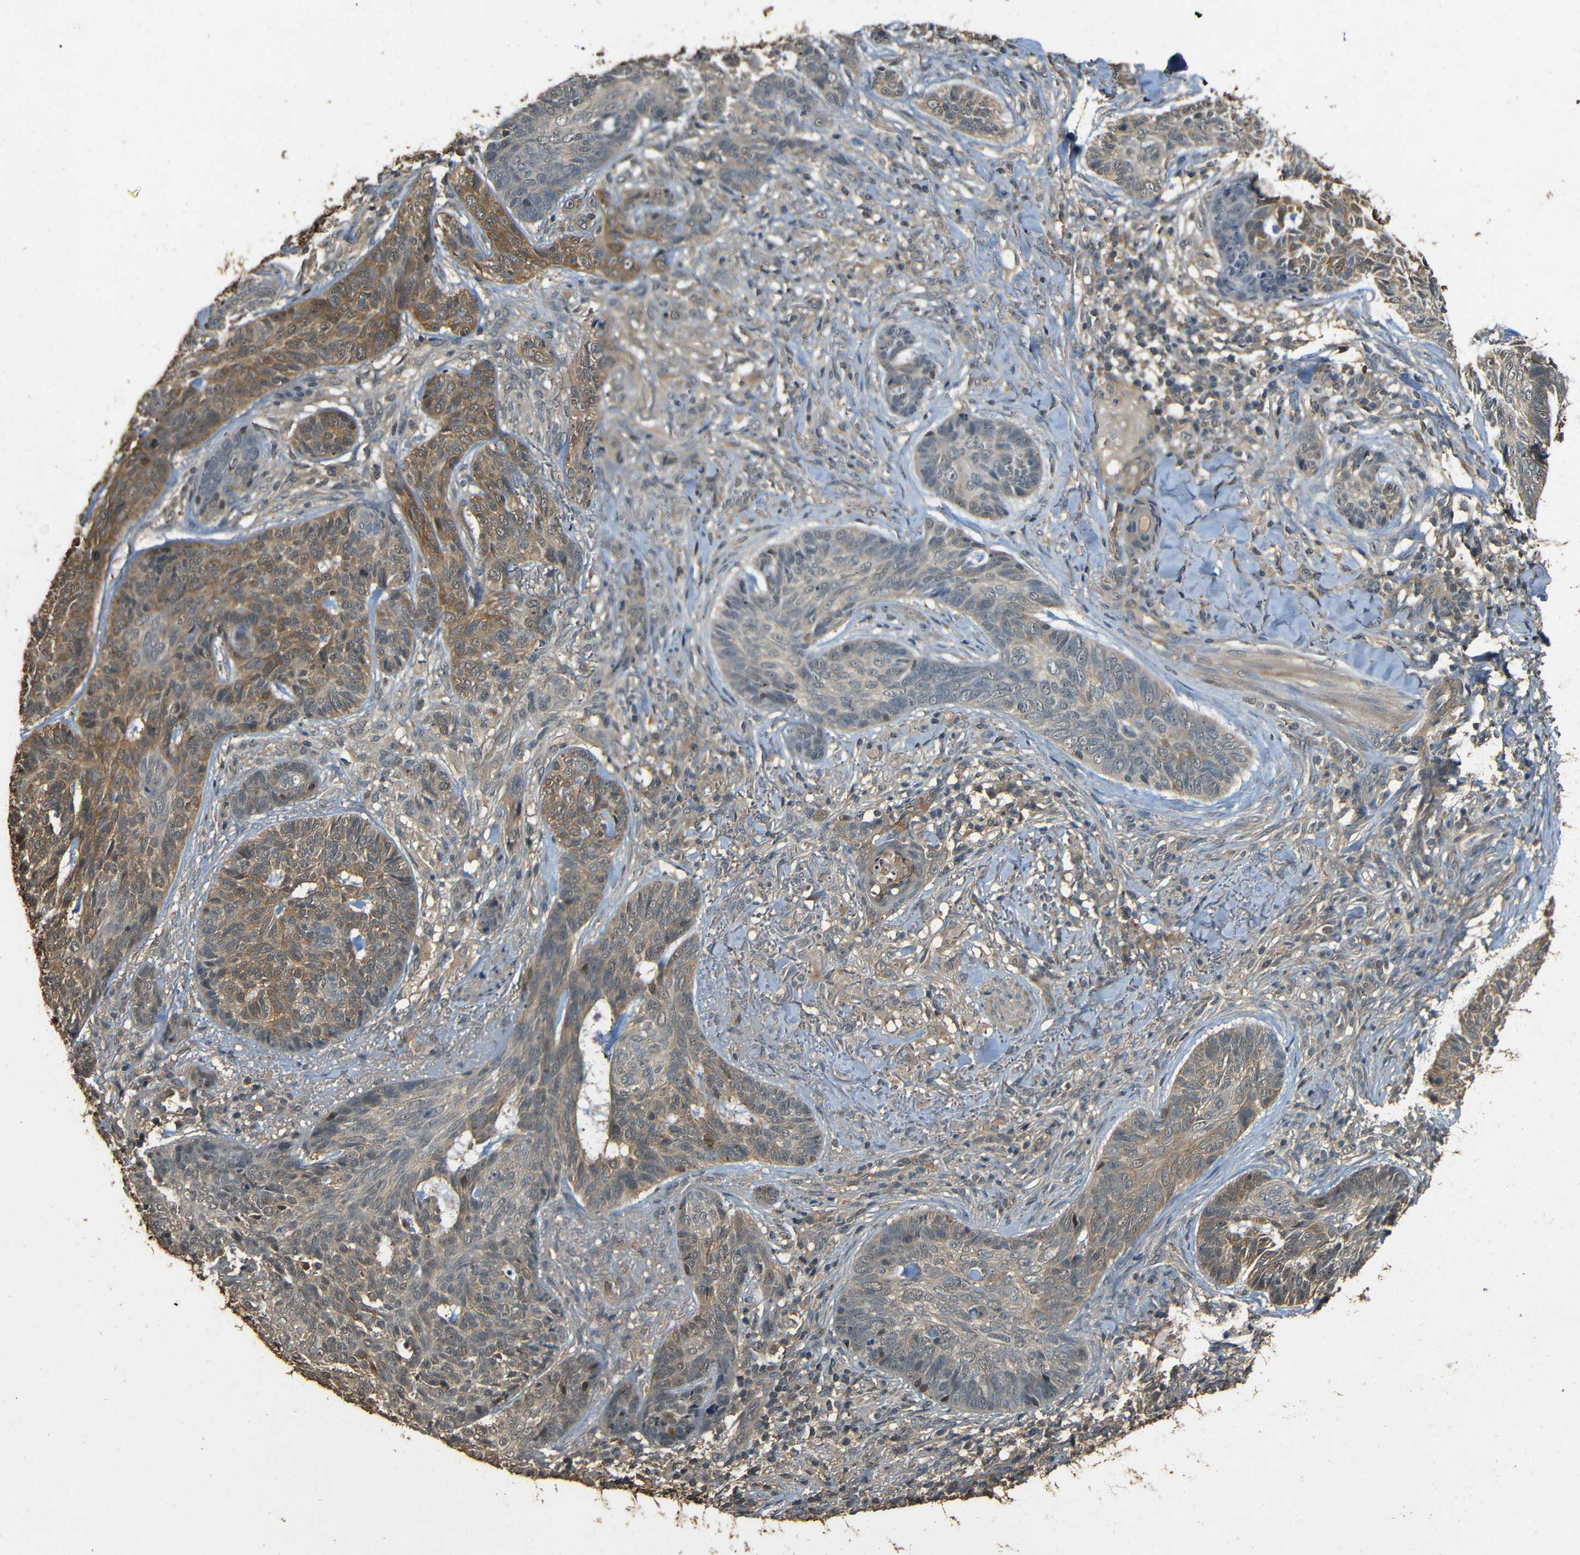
{"staining": {"intensity": "moderate", "quantity": "25%-75%", "location": "cytoplasmic/membranous"}, "tissue": "skin cancer", "cell_type": "Tumor cells", "image_type": "cancer", "snomed": [{"axis": "morphology", "description": "Basal cell carcinoma"}, {"axis": "topography", "description": "Skin"}], "caption": "Protein staining demonstrates moderate cytoplasmic/membranous positivity in approximately 25%-75% of tumor cells in skin cancer.", "gene": "PDE5A", "patient": {"sex": "male", "age": 43}}